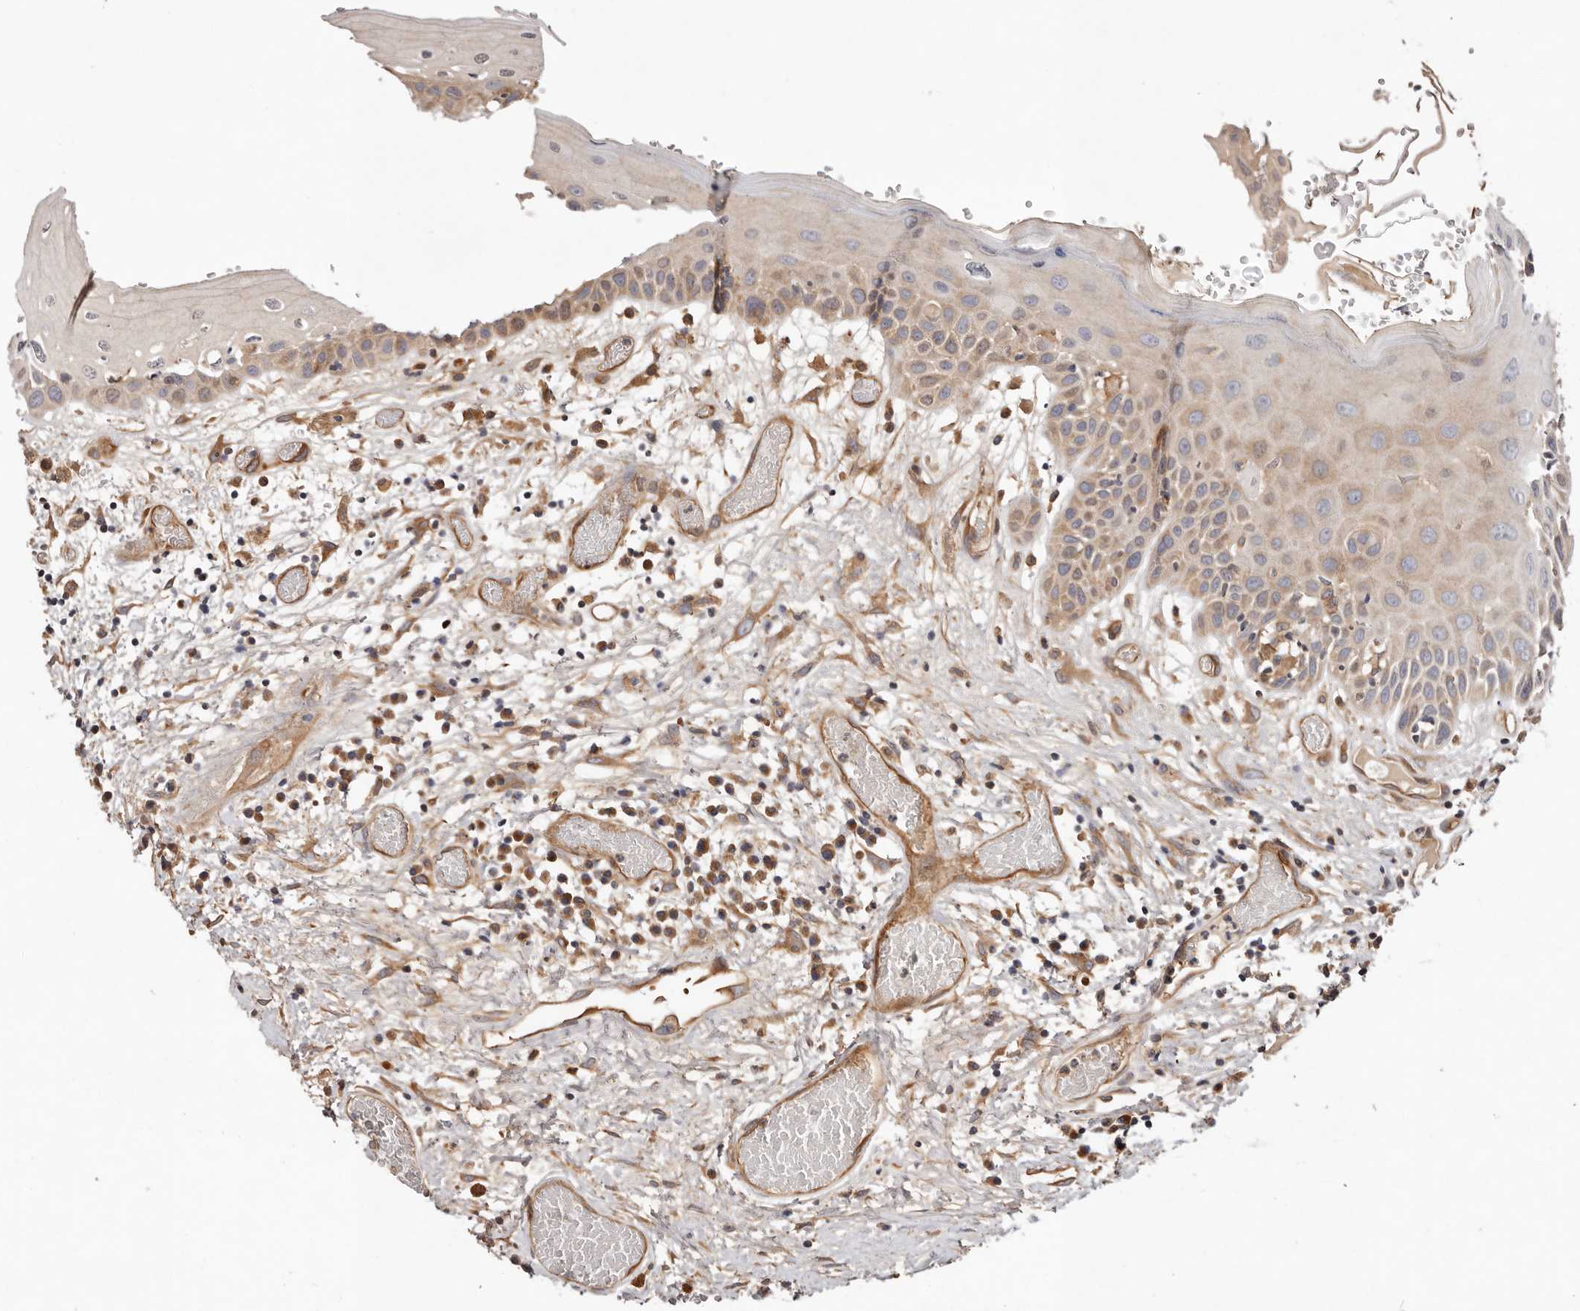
{"staining": {"intensity": "moderate", "quantity": ">75%", "location": "cytoplasmic/membranous"}, "tissue": "oral mucosa", "cell_type": "Squamous epithelial cells", "image_type": "normal", "snomed": [{"axis": "morphology", "description": "Normal tissue, NOS"}, {"axis": "topography", "description": "Oral tissue"}], "caption": "Immunohistochemistry of unremarkable oral mucosa shows medium levels of moderate cytoplasmic/membranous positivity in approximately >75% of squamous epithelial cells. (Stains: DAB (3,3'-diaminobenzidine) in brown, nuclei in blue, Microscopy: brightfield microscopy at high magnification).", "gene": "MACF1", "patient": {"sex": "female", "age": 76}}